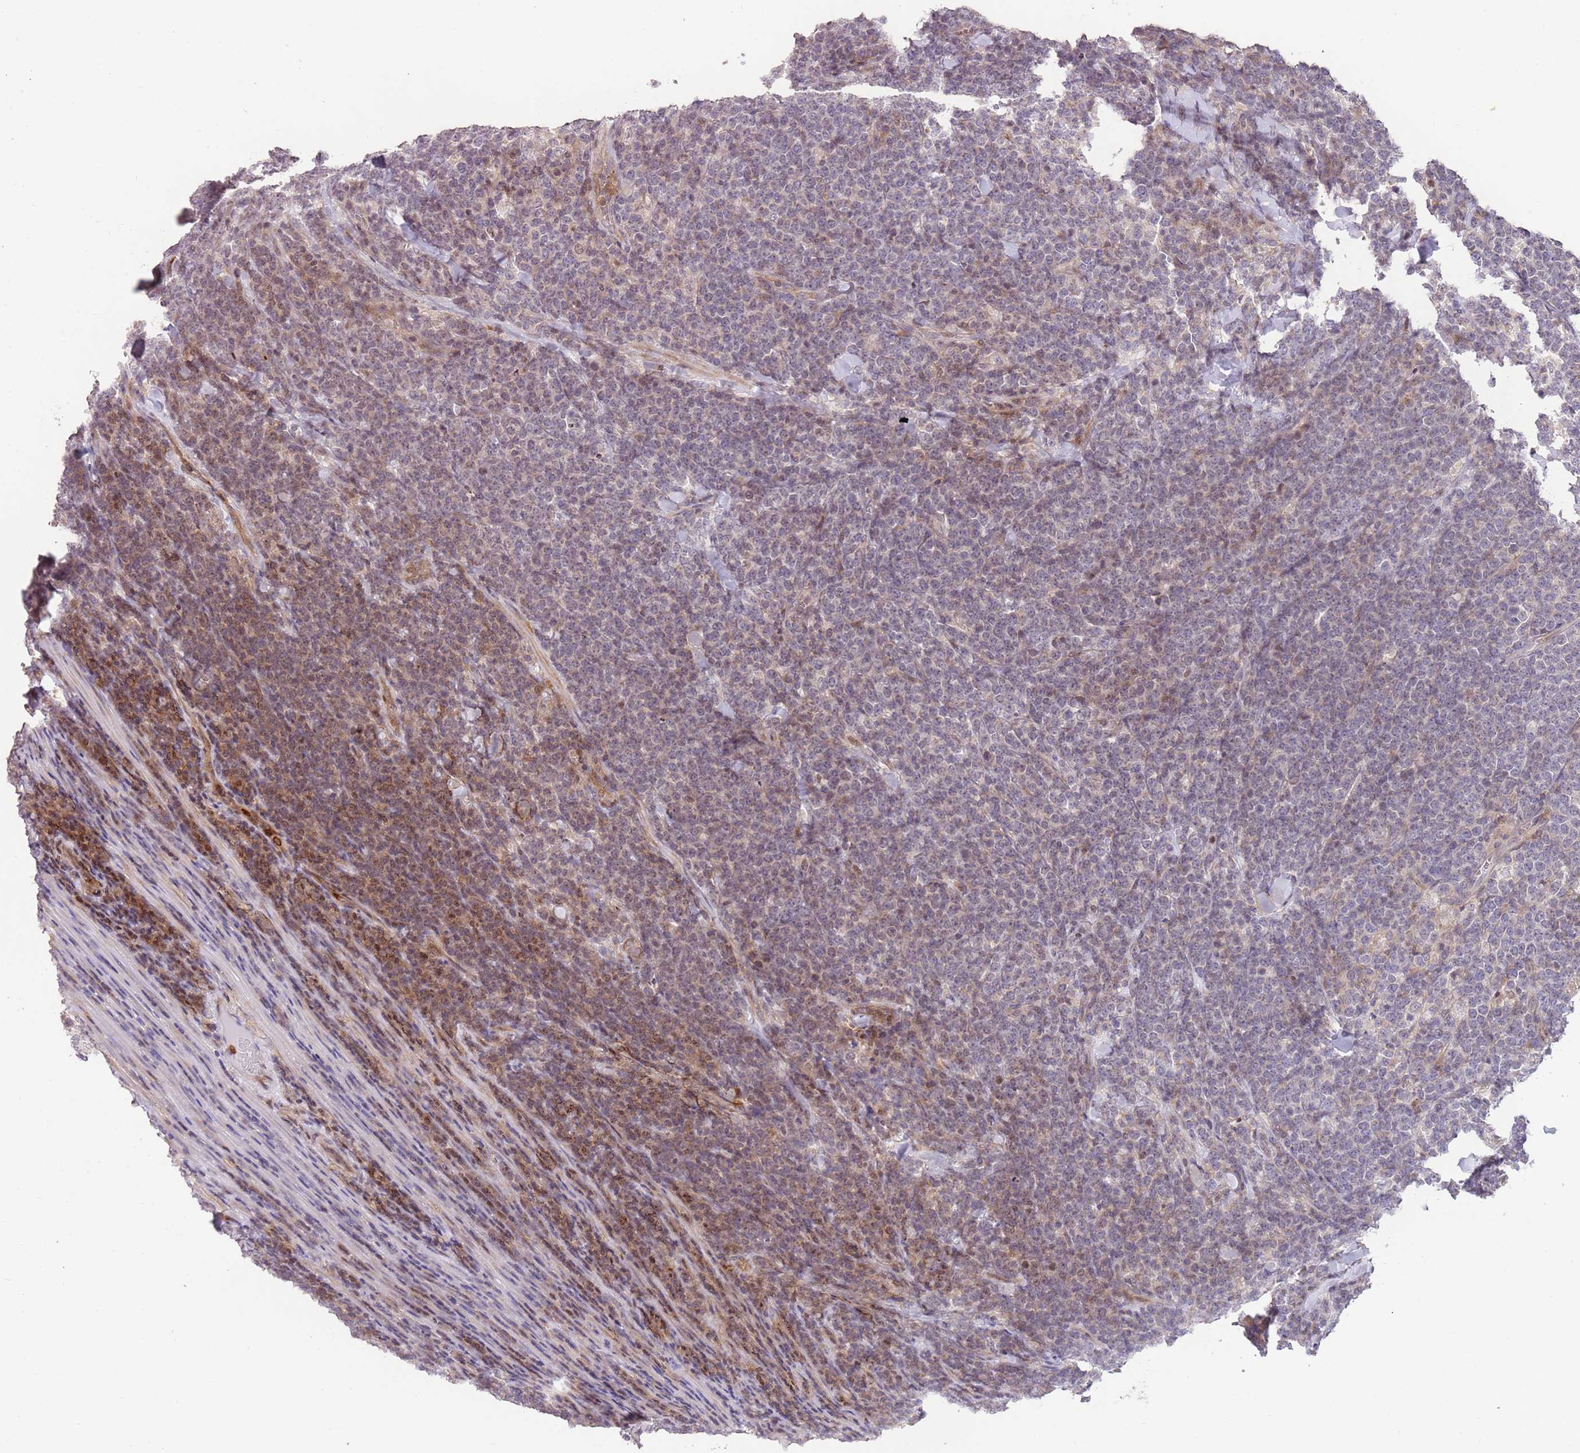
{"staining": {"intensity": "weak", "quantity": "<25%", "location": "nuclear"}, "tissue": "lymphoma", "cell_type": "Tumor cells", "image_type": "cancer", "snomed": [{"axis": "morphology", "description": "Malignant lymphoma, non-Hodgkin's type, High grade"}, {"axis": "topography", "description": "Small intestine"}], "caption": "Malignant lymphoma, non-Hodgkin's type (high-grade) was stained to show a protein in brown. There is no significant expression in tumor cells.", "gene": "SLC16A4", "patient": {"sex": "male", "age": 8}}